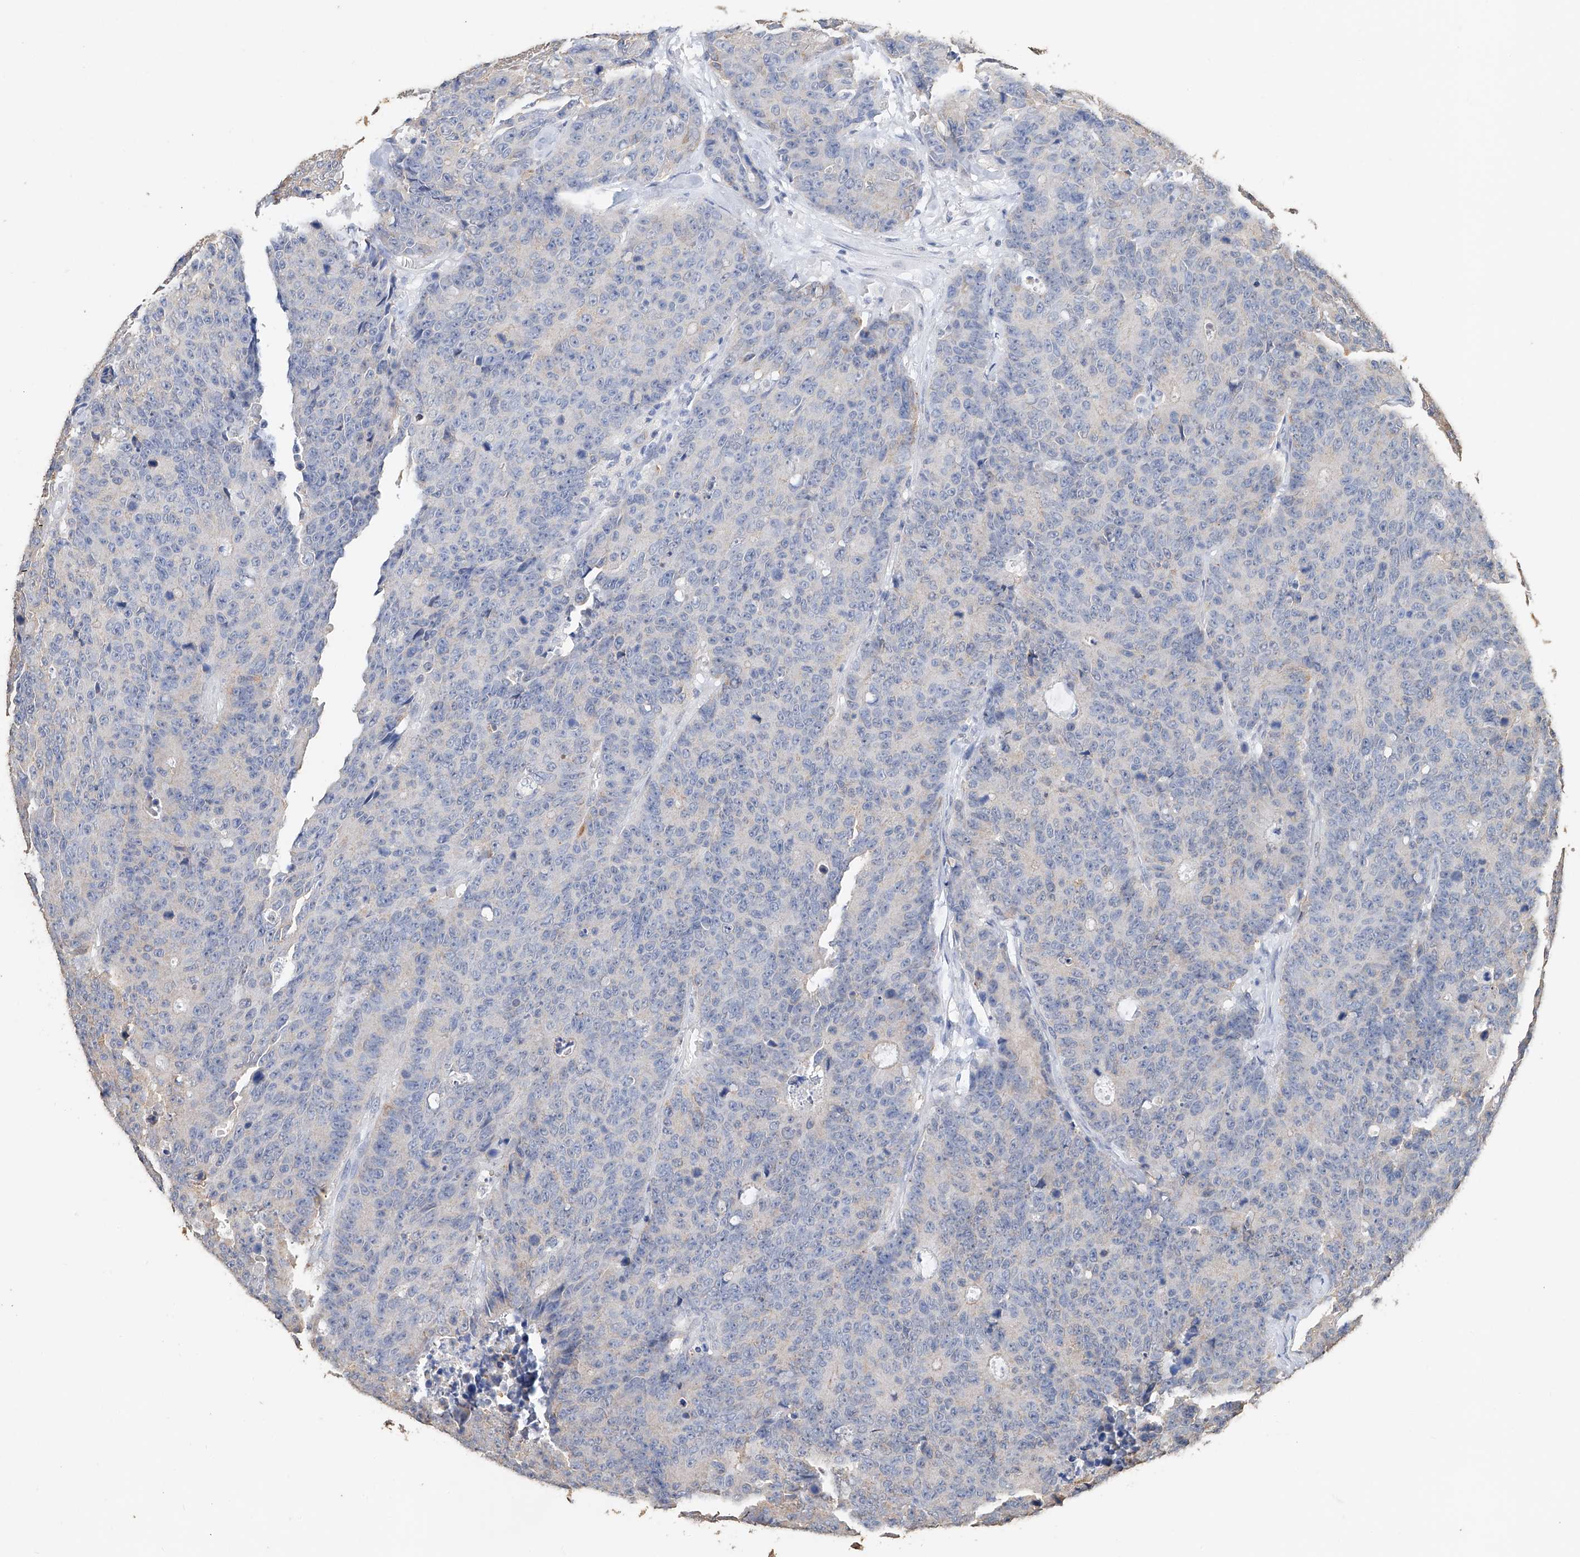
{"staining": {"intensity": "weak", "quantity": "<25%", "location": "cytoplasmic/membranous"}, "tissue": "colorectal cancer", "cell_type": "Tumor cells", "image_type": "cancer", "snomed": [{"axis": "morphology", "description": "Adenocarcinoma, NOS"}, {"axis": "topography", "description": "Colon"}], "caption": "IHC histopathology image of colorectal adenocarcinoma stained for a protein (brown), which displays no expression in tumor cells.", "gene": "CERS4", "patient": {"sex": "female", "age": 86}}